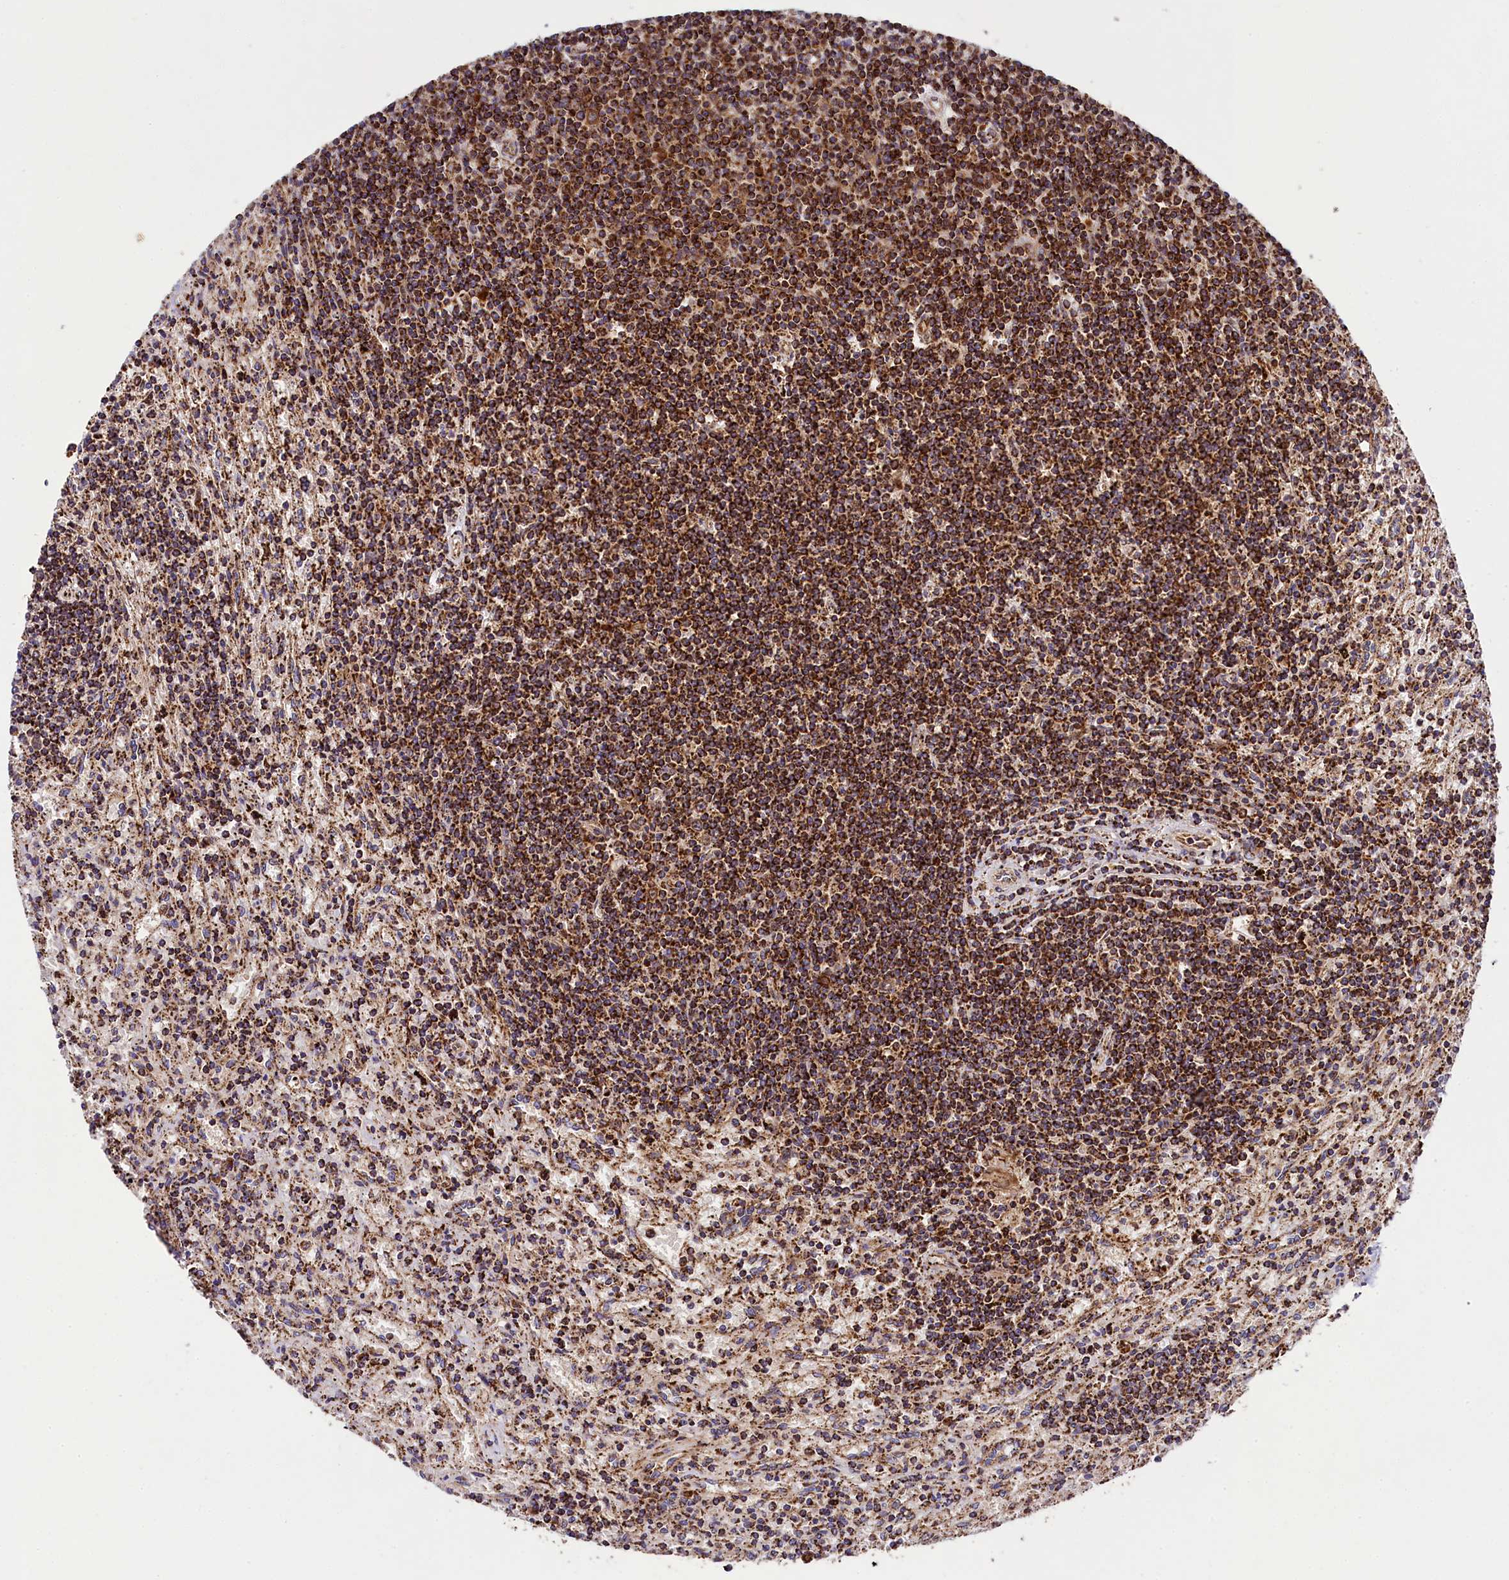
{"staining": {"intensity": "strong", "quantity": ">75%", "location": "cytoplasmic/membranous"}, "tissue": "lymphoma", "cell_type": "Tumor cells", "image_type": "cancer", "snomed": [{"axis": "morphology", "description": "Malignant lymphoma, non-Hodgkin's type, Low grade"}, {"axis": "topography", "description": "Spleen"}], "caption": "Immunohistochemical staining of lymphoma demonstrates strong cytoplasmic/membranous protein positivity in about >75% of tumor cells.", "gene": "CLYBL", "patient": {"sex": "male", "age": 76}}